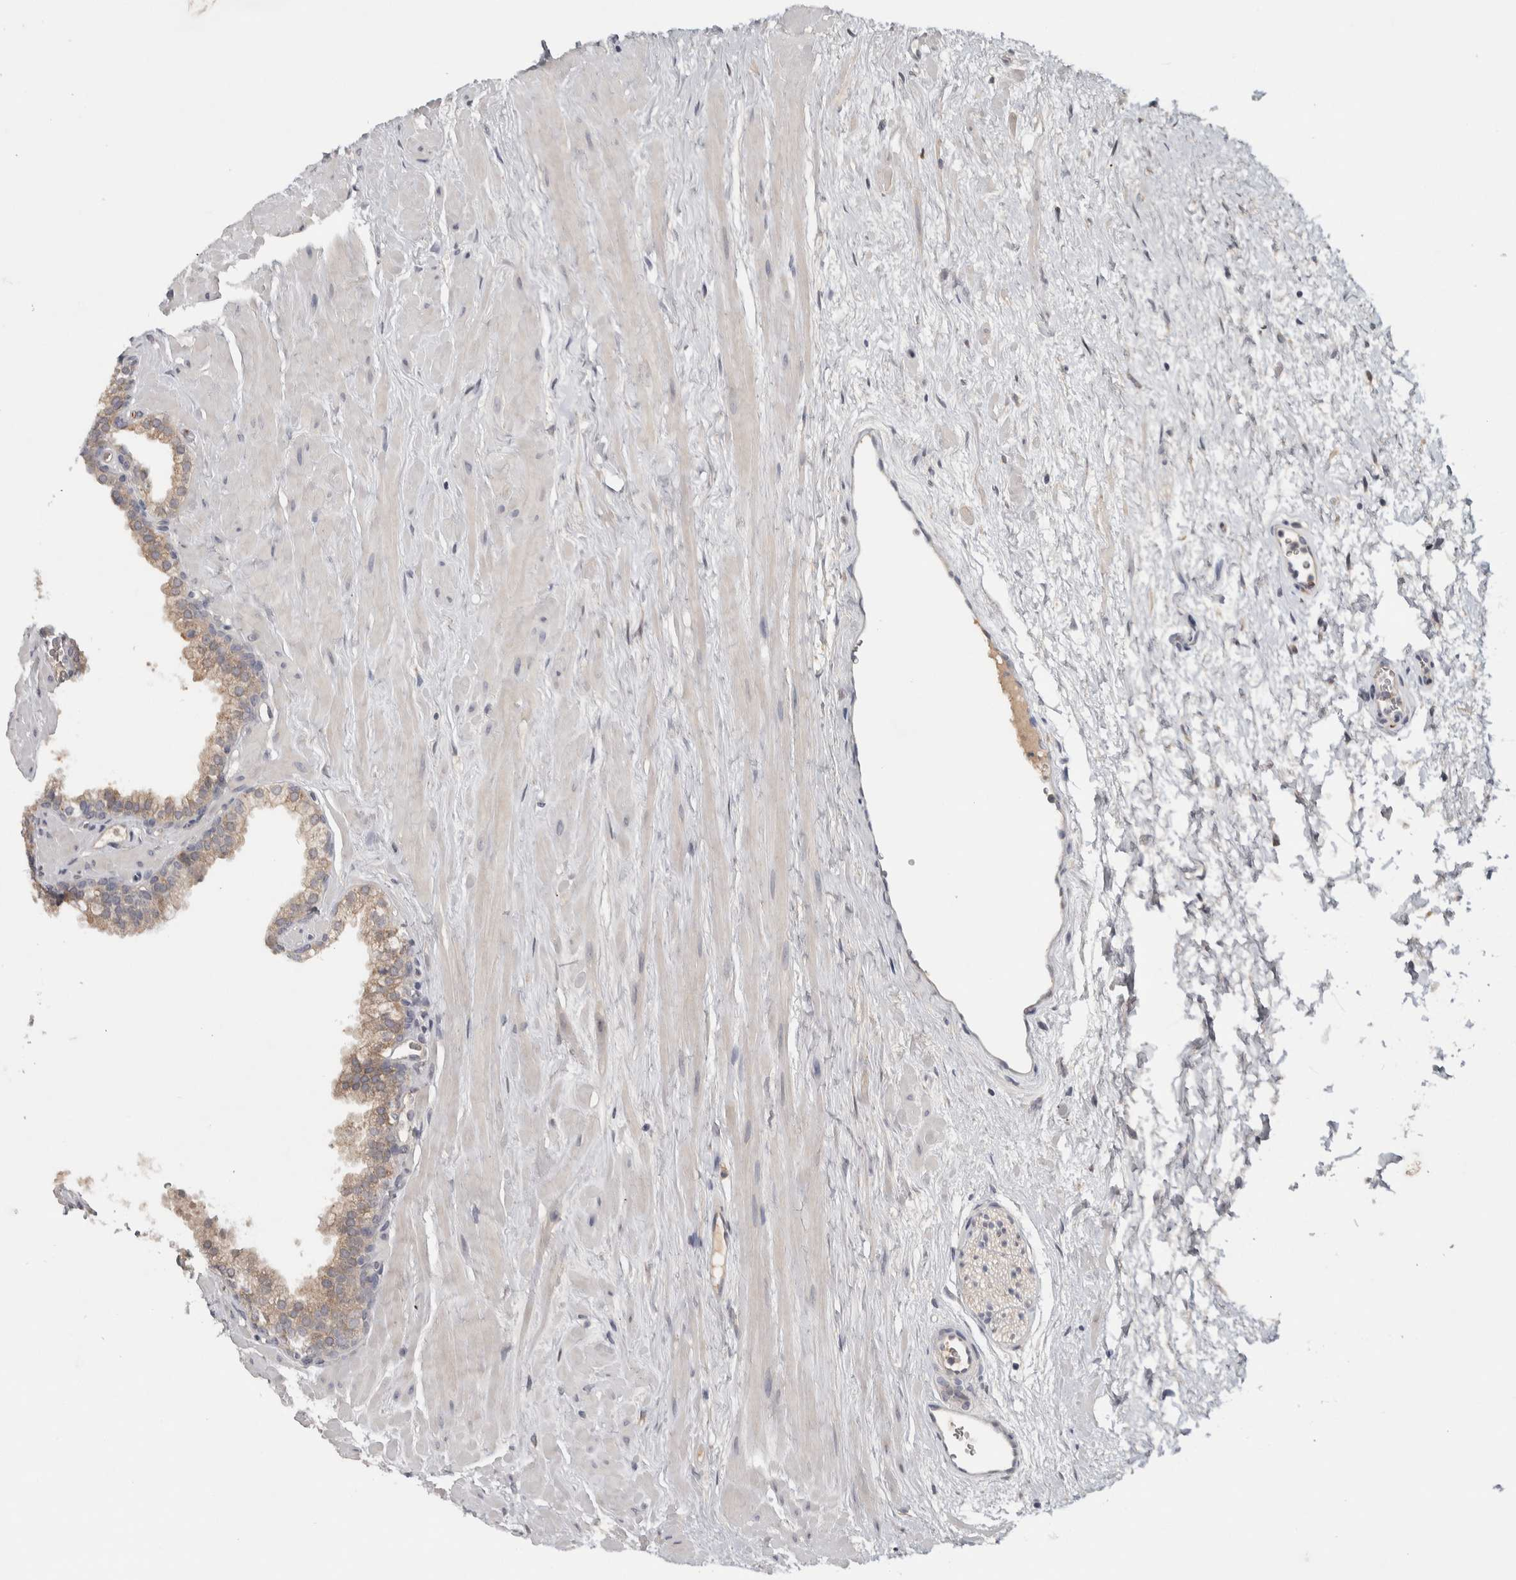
{"staining": {"intensity": "weak", "quantity": ">75%", "location": "cytoplasmic/membranous"}, "tissue": "prostate", "cell_type": "Glandular cells", "image_type": "normal", "snomed": [{"axis": "morphology", "description": "Normal tissue, NOS"}, {"axis": "morphology", "description": "Urothelial carcinoma, Low grade"}, {"axis": "topography", "description": "Urinary bladder"}, {"axis": "topography", "description": "Prostate"}], "caption": "Unremarkable prostate was stained to show a protein in brown. There is low levels of weak cytoplasmic/membranous staining in about >75% of glandular cells.", "gene": "ADPRM", "patient": {"sex": "male", "age": 60}}